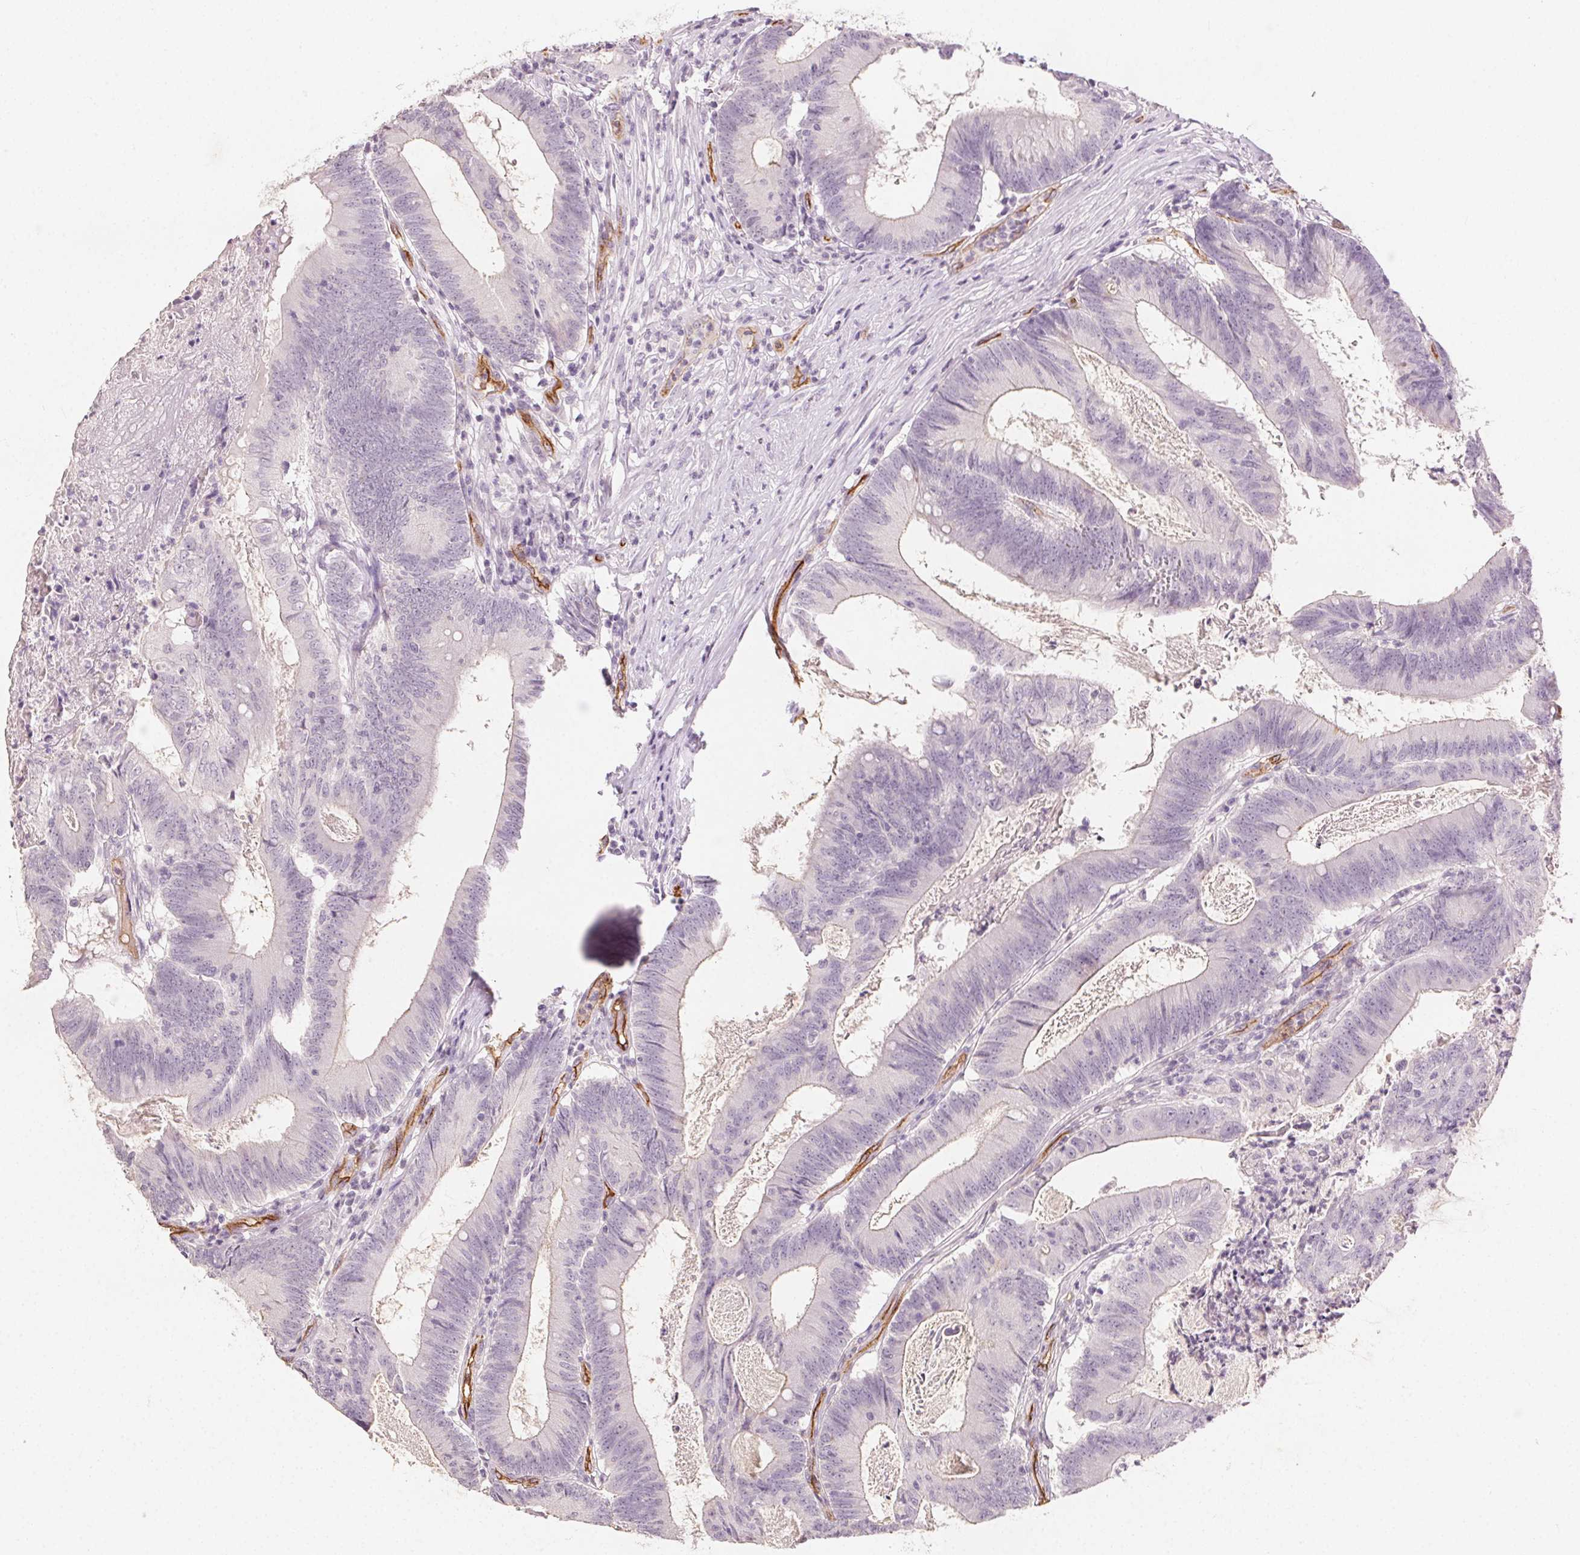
{"staining": {"intensity": "negative", "quantity": "none", "location": "none"}, "tissue": "colorectal cancer", "cell_type": "Tumor cells", "image_type": "cancer", "snomed": [{"axis": "morphology", "description": "Adenocarcinoma, NOS"}, {"axis": "topography", "description": "Colon"}], "caption": "Tumor cells are negative for protein expression in human adenocarcinoma (colorectal).", "gene": "PODXL", "patient": {"sex": "female", "age": 70}}